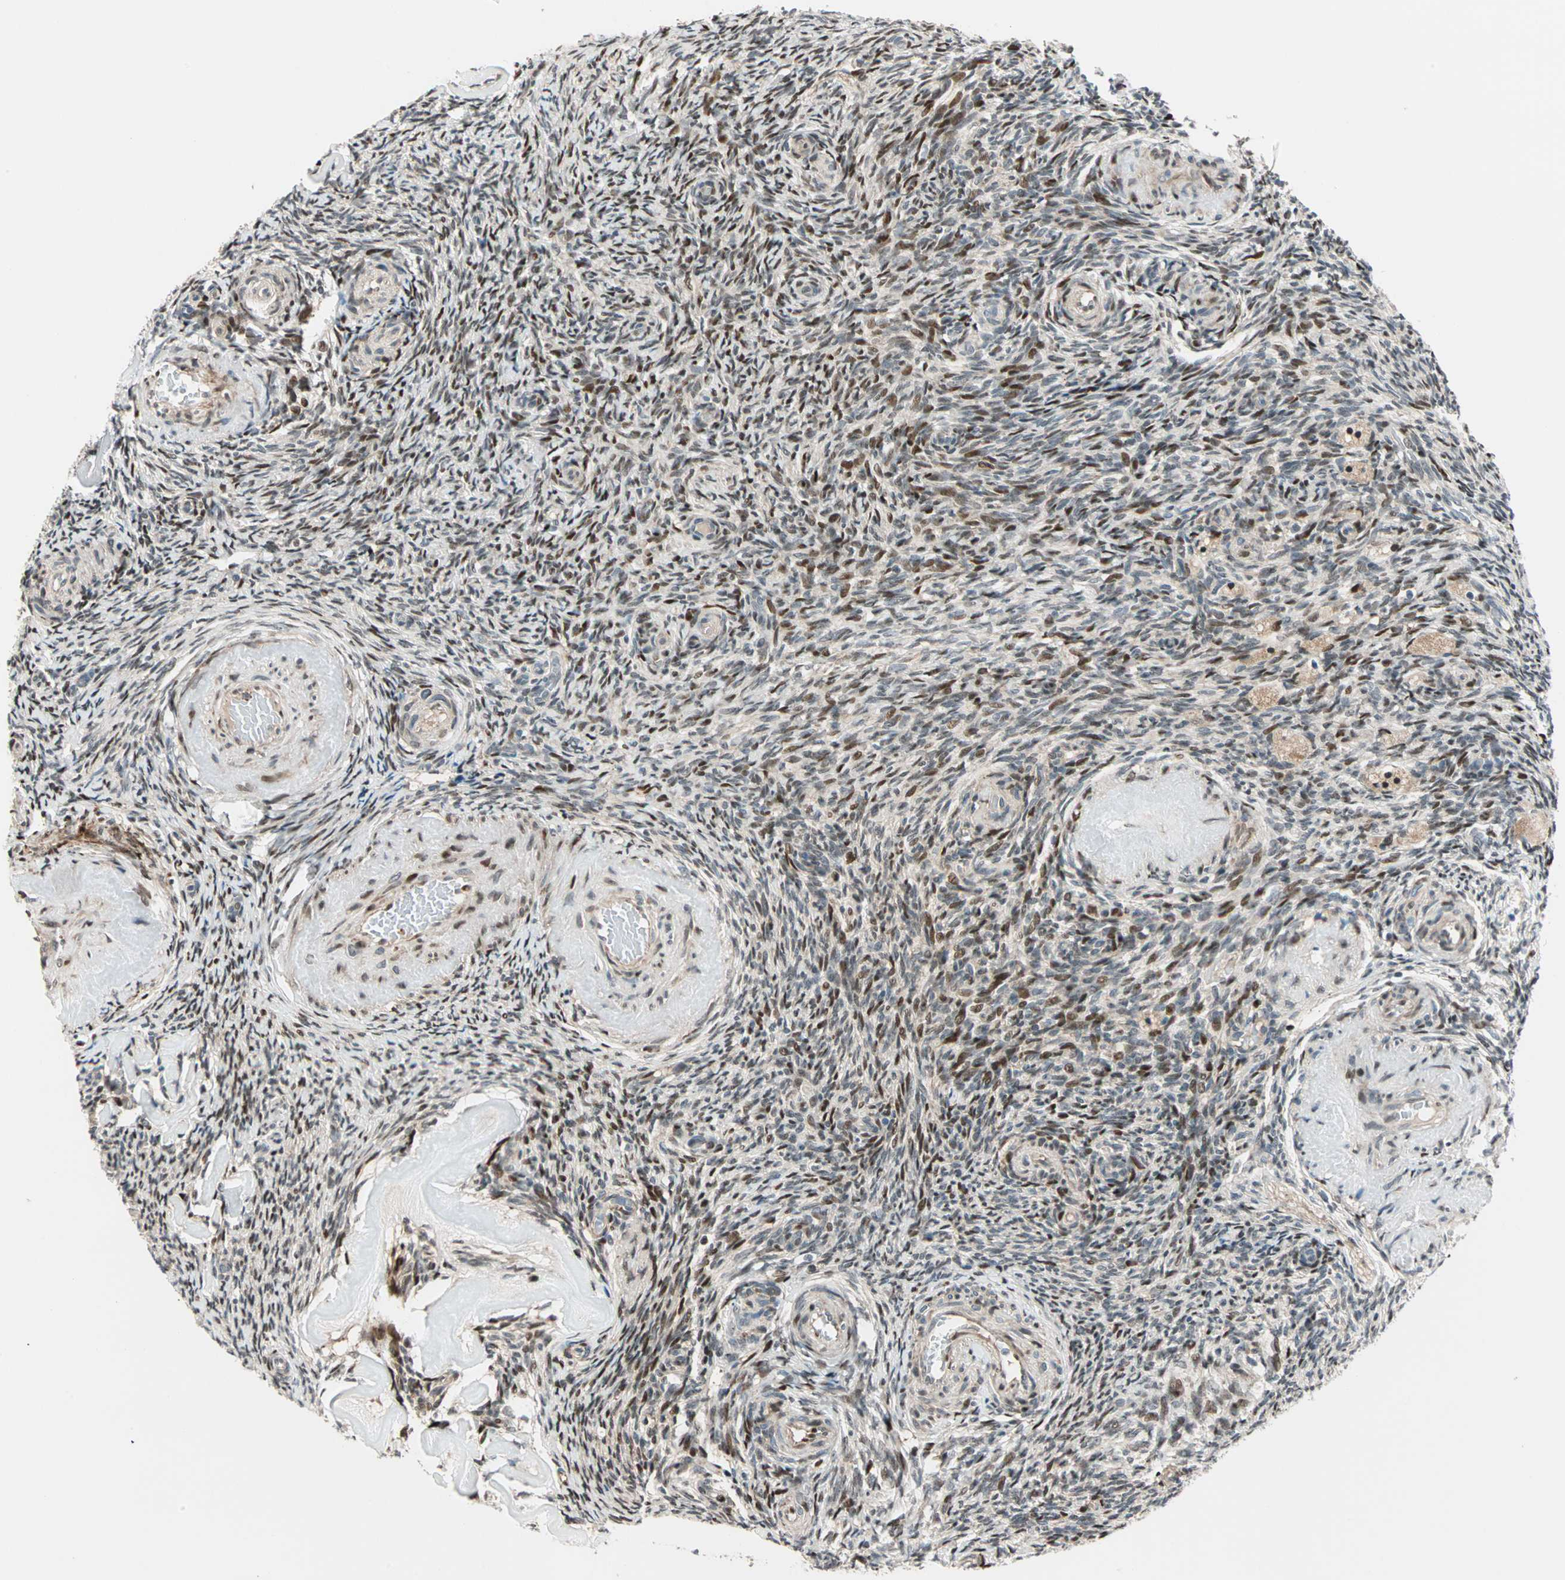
{"staining": {"intensity": "strong", "quantity": "25%-75%", "location": "cytoplasmic/membranous,nuclear"}, "tissue": "ovary", "cell_type": "Ovarian stroma cells", "image_type": "normal", "snomed": [{"axis": "morphology", "description": "Normal tissue, NOS"}, {"axis": "topography", "description": "Ovary"}], "caption": "Ovary stained with IHC demonstrates strong cytoplasmic/membranous,nuclear expression in about 25%-75% of ovarian stroma cells. (Stains: DAB in brown, nuclei in blue, Microscopy: brightfield microscopy at high magnification).", "gene": "HECW1", "patient": {"sex": "female", "age": 60}}